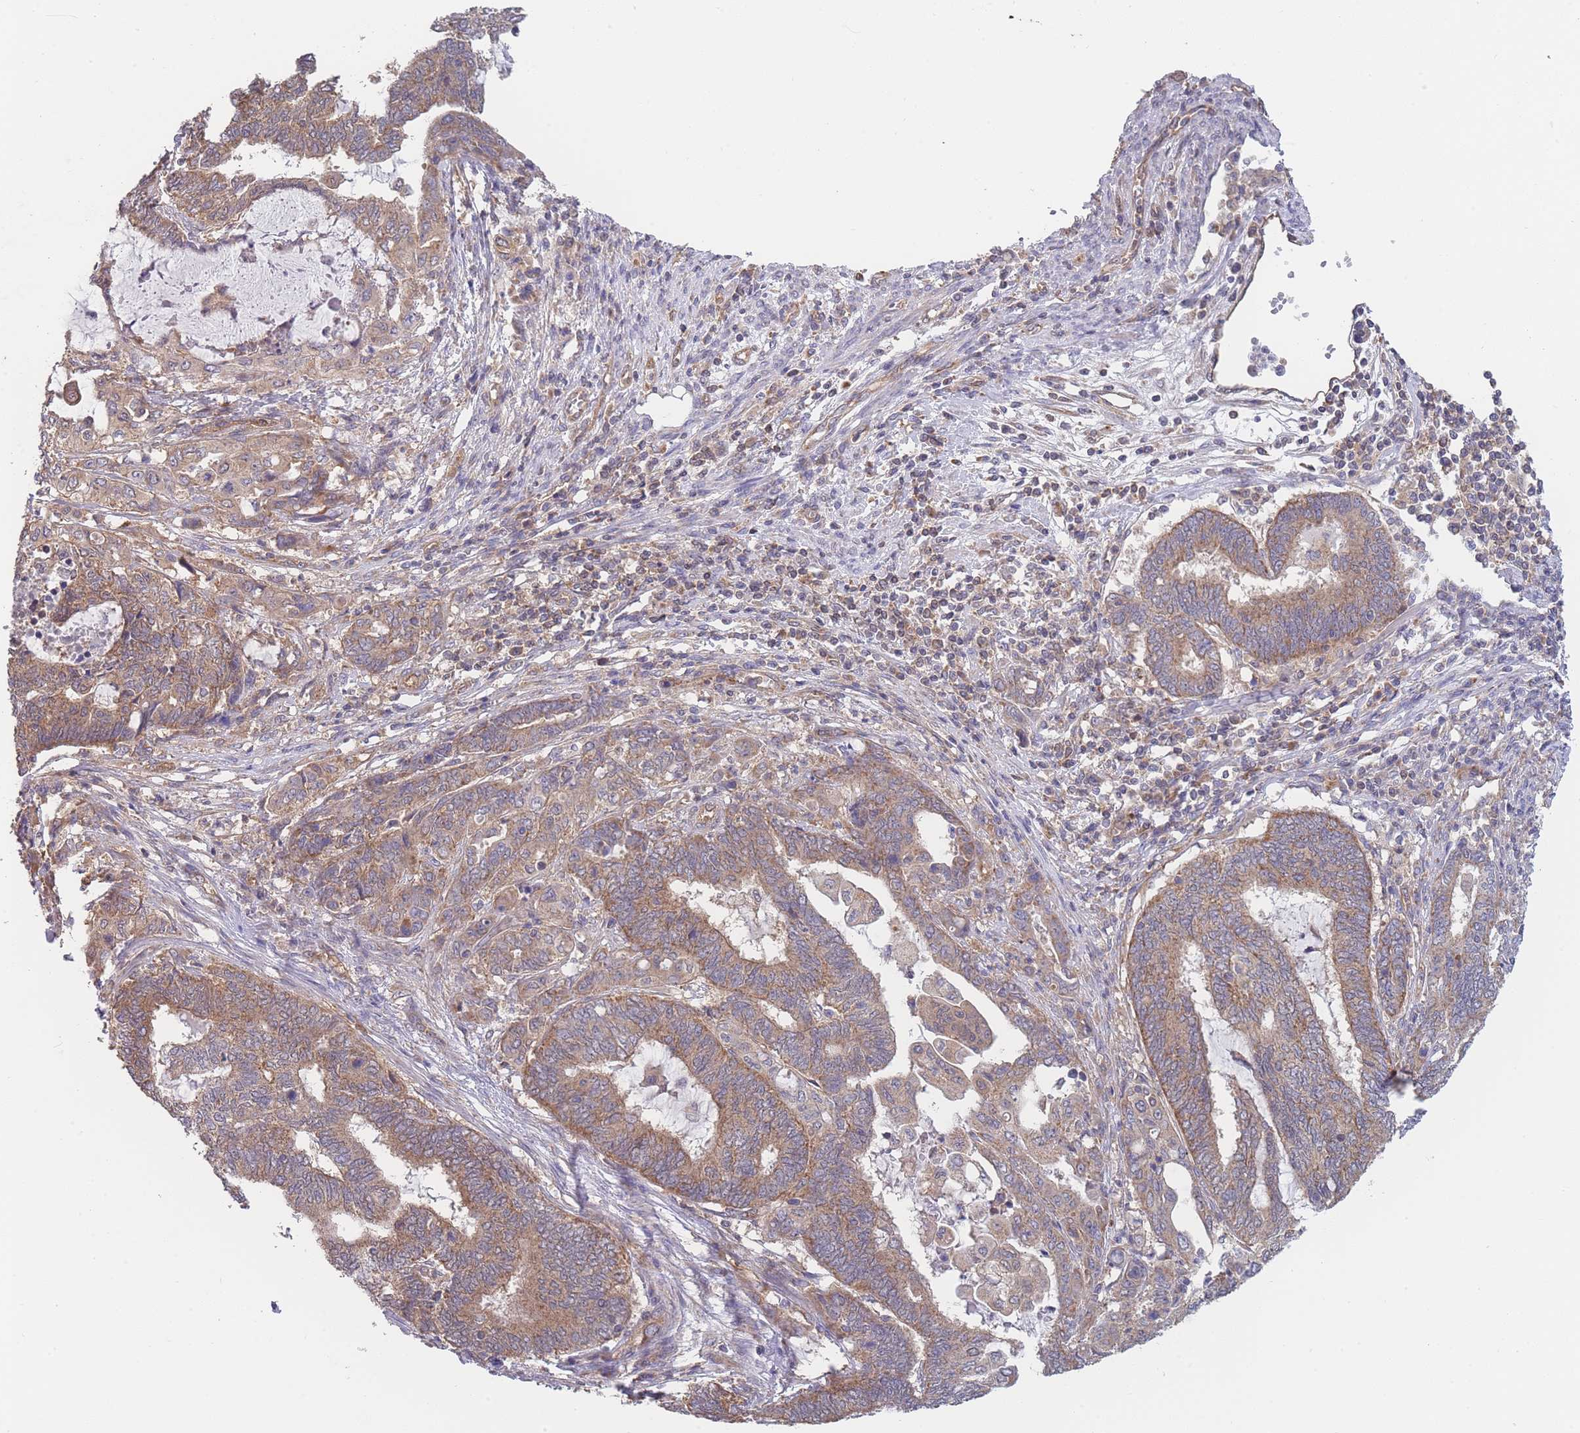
{"staining": {"intensity": "moderate", "quantity": ">75%", "location": "cytoplasmic/membranous"}, "tissue": "endometrial cancer", "cell_type": "Tumor cells", "image_type": "cancer", "snomed": [{"axis": "morphology", "description": "Adenocarcinoma, NOS"}, {"axis": "topography", "description": "Uterus"}, {"axis": "topography", "description": "Endometrium"}], "caption": "Protein staining demonstrates moderate cytoplasmic/membranous expression in about >75% of tumor cells in endometrial cancer. (DAB (3,3'-diaminobenzidine) IHC, brown staining for protein, blue staining for nuclei).", "gene": "MRPS18B", "patient": {"sex": "female", "age": 70}}